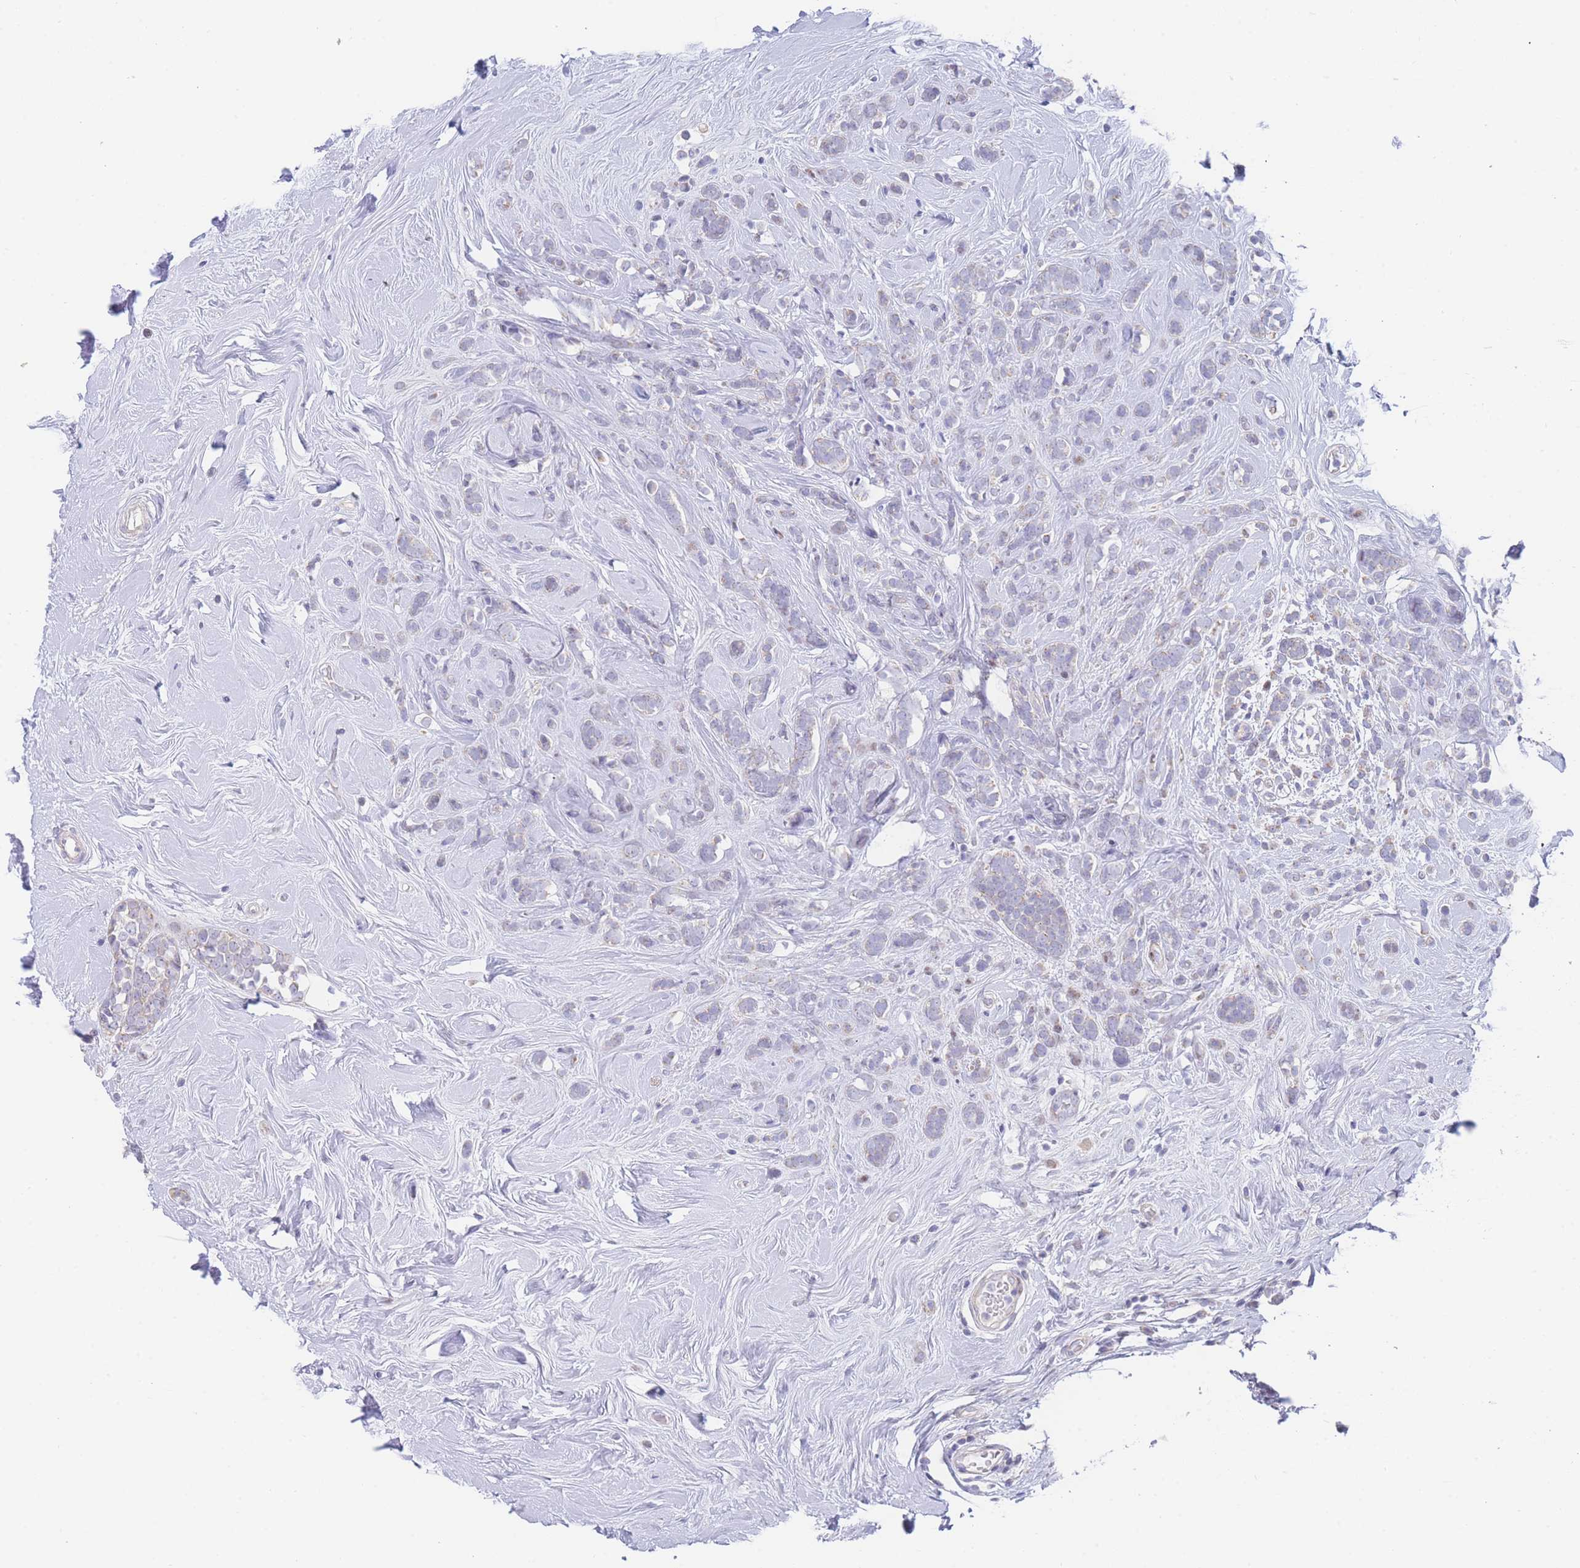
{"staining": {"intensity": "negative", "quantity": "none", "location": "none"}, "tissue": "breast cancer", "cell_type": "Tumor cells", "image_type": "cancer", "snomed": [{"axis": "morphology", "description": "Lobular carcinoma"}, {"axis": "topography", "description": "Breast"}], "caption": "The micrograph demonstrates no staining of tumor cells in breast cancer (lobular carcinoma). The staining is performed using DAB (3,3'-diaminobenzidine) brown chromogen with nuclei counter-stained in using hematoxylin.", "gene": "GPAM", "patient": {"sex": "female", "age": 58}}